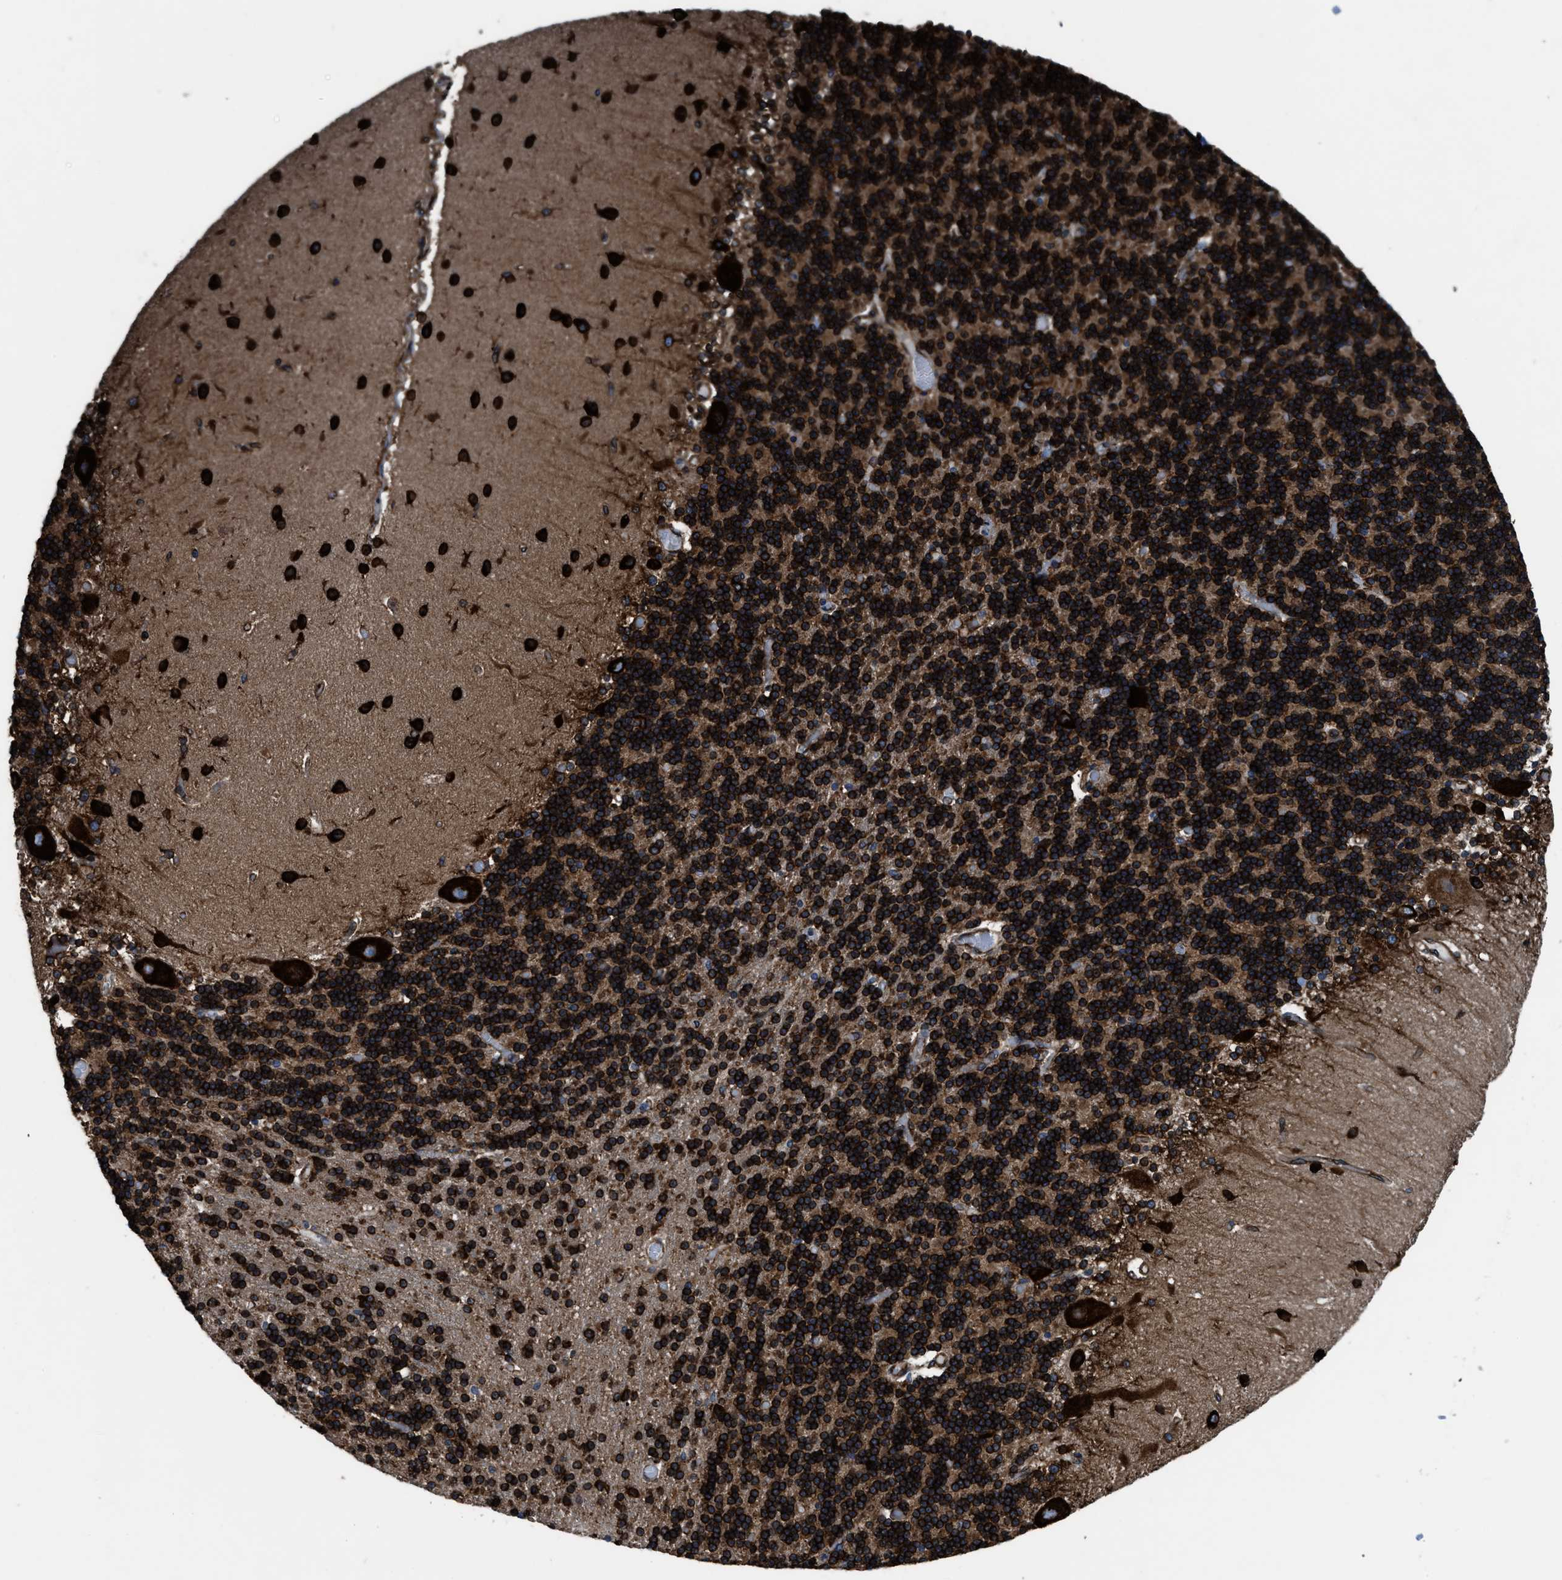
{"staining": {"intensity": "strong", "quantity": ">75%", "location": "cytoplasmic/membranous"}, "tissue": "cerebellum", "cell_type": "Cells in granular layer", "image_type": "normal", "snomed": [{"axis": "morphology", "description": "Normal tissue, NOS"}, {"axis": "topography", "description": "Cerebellum"}], "caption": "IHC of benign cerebellum shows high levels of strong cytoplasmic/membranous expression in approximately >75% of cells in granular layer. The staining is performed using DAB brown chromogen to label protein expression. The nuclei are counter-stained blue using hematoxylin.", "gene": "CAPRIN1", "patient": {"sex": "female", "age": 54}}